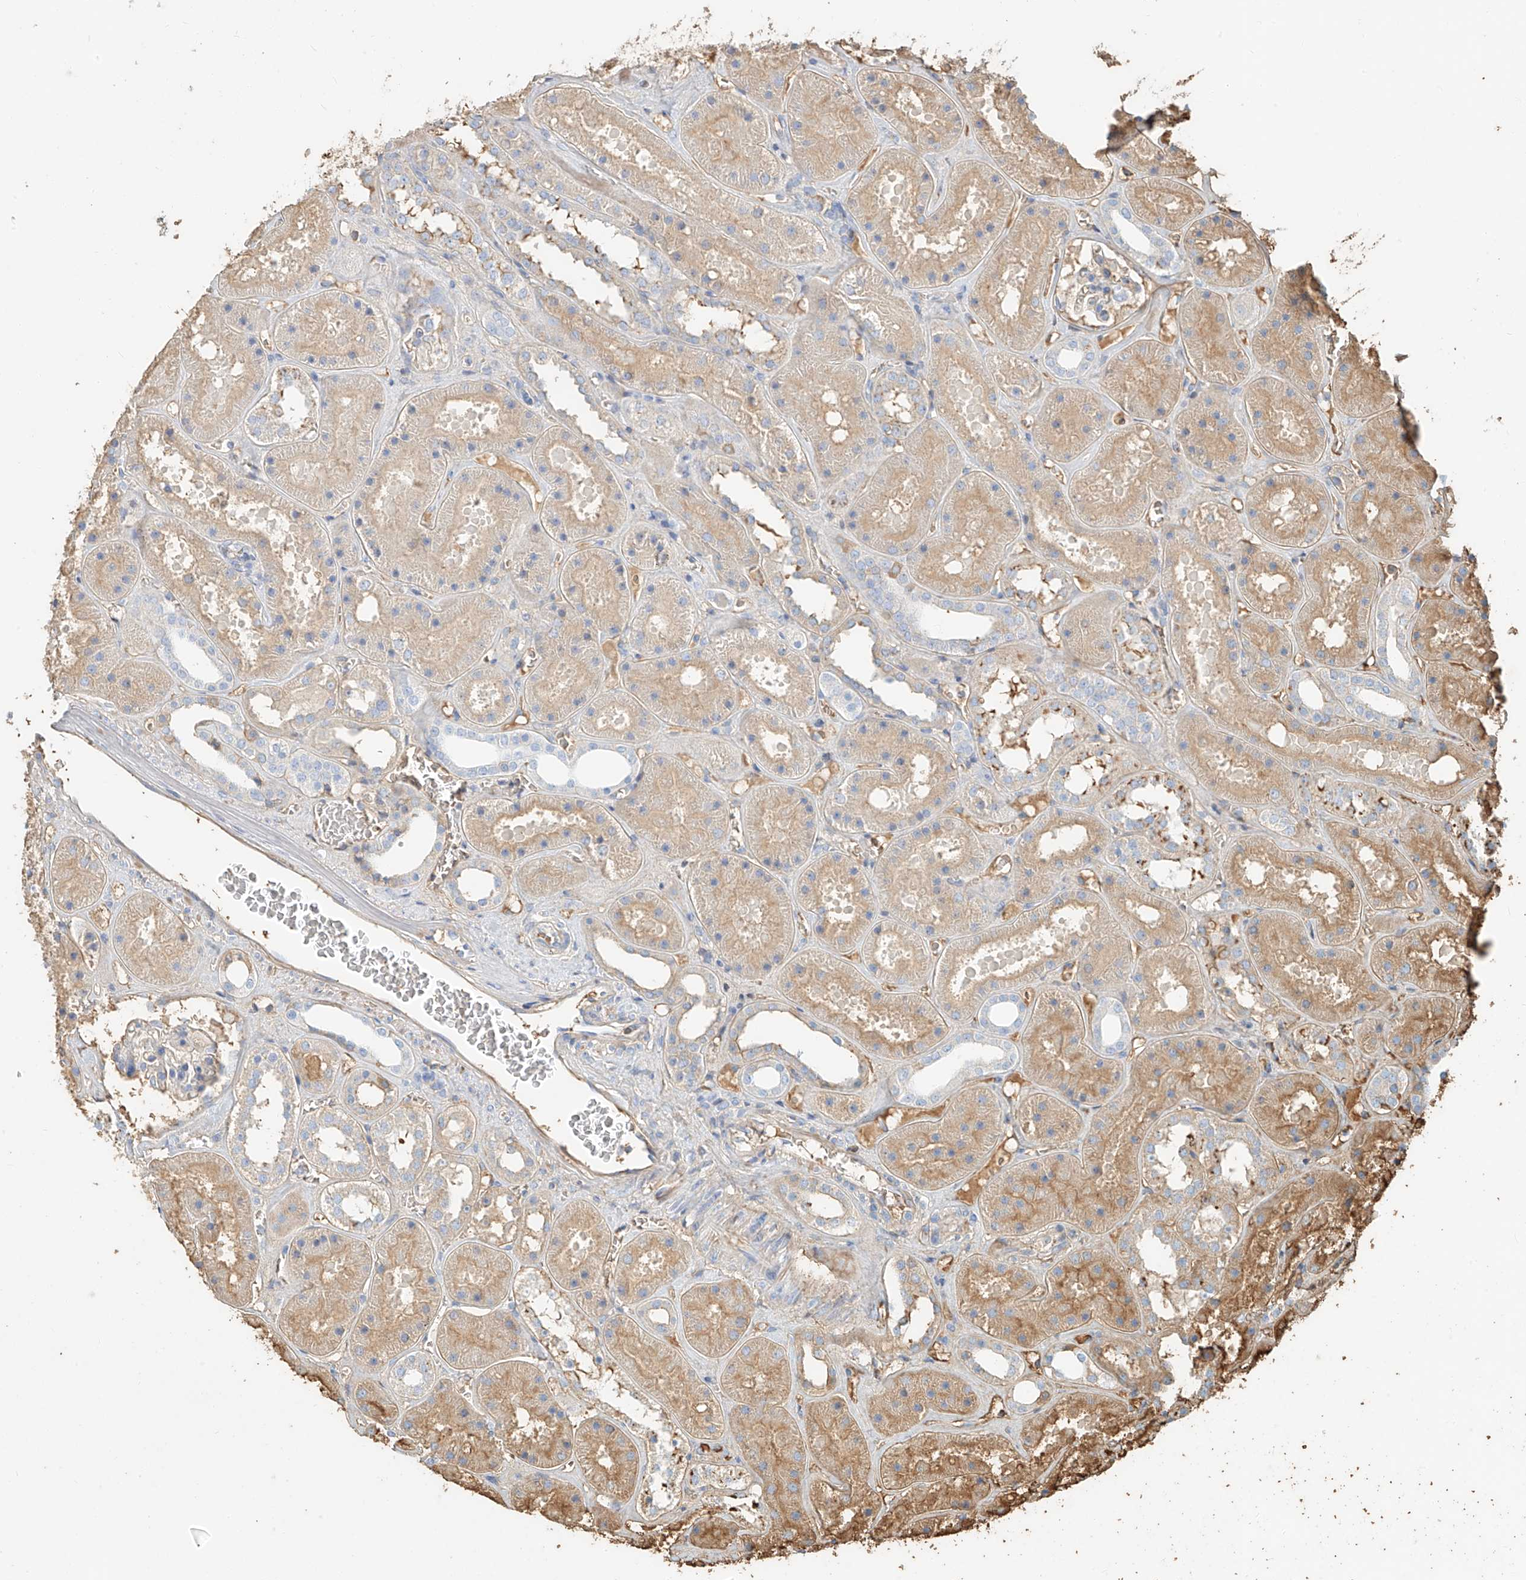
{"staining": {"intensity": "negative", "quantity": "none", "location": "none"}, "tissue": "kidney", "cell_type": "Cells in glomeruli", "image_type": "normal", "snomed": [{"axis": "morphology", "description": "Normal tissue, NOS"}, {"axis": "topography", "description": "Kidney"}], "caption": "Immunohistochemistry image of unremarkable kidney: human kidney stained with DAB (3,3'-diaminobenzidine) exhibits no significant protein expression in cells in glomeruli.", "gene": "ZFP30", "patient": {"sex": "female", "age": 41}}